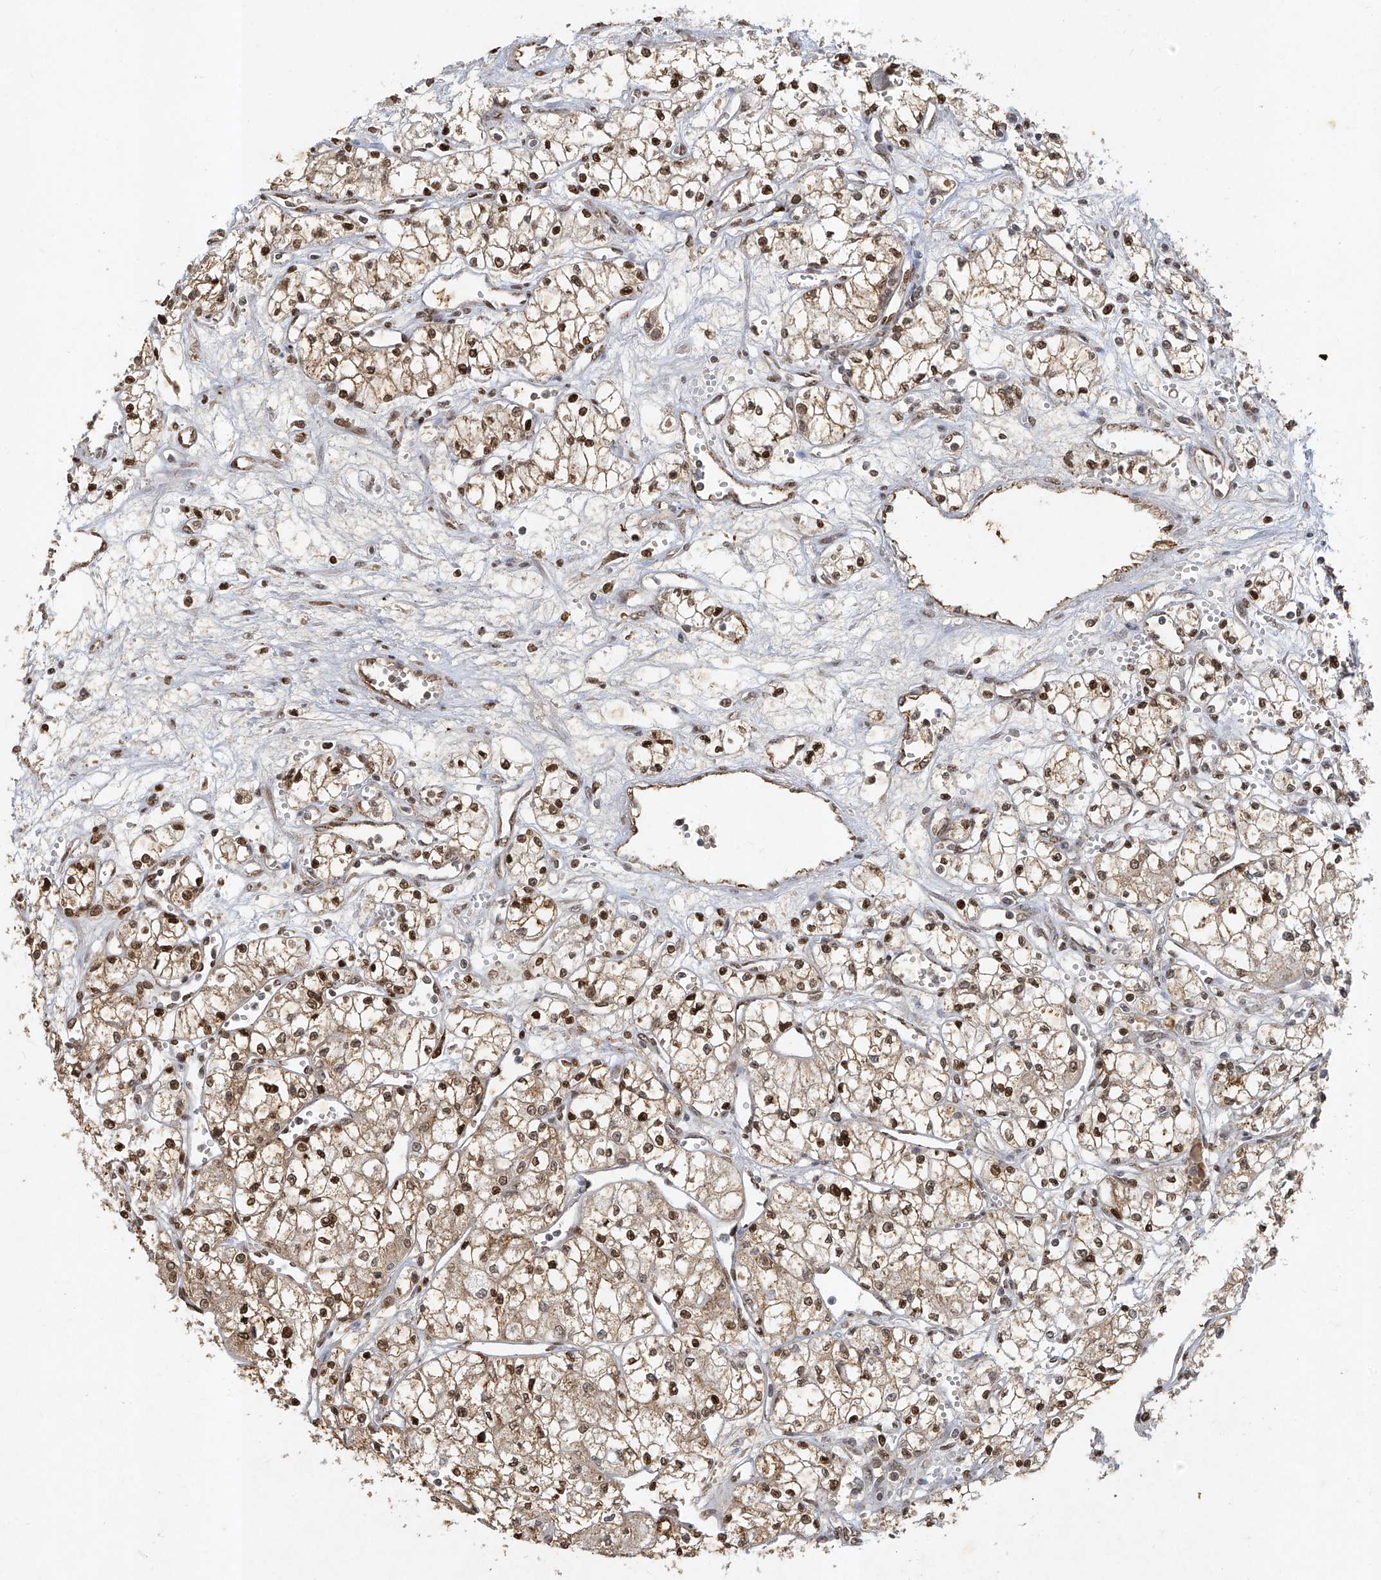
{"staining": {"intensity": "moderate", "quantity": ">75%", "location": "nuclear"}, "tissue": "renal cancer", "cell_type": "Tumor cells", "image_type": "cancer", "snomed": [{"axis": "morphology", "description": "Normal tissue, NOS"}, {"axis": "morphology", "description": "Adenocarcinoma, NOS"}, {"axis": "topography", "description": "Kidney"}], "caption": "Adenocarcinoma (renal) was stained to show a protein in brown. There is medium levels of moderate nuclear expression in about >75% of tumor cells. Nuclei are stained in blue.", "gene": "ATRIP", "patient": {"sex": "male", "age": 59}}